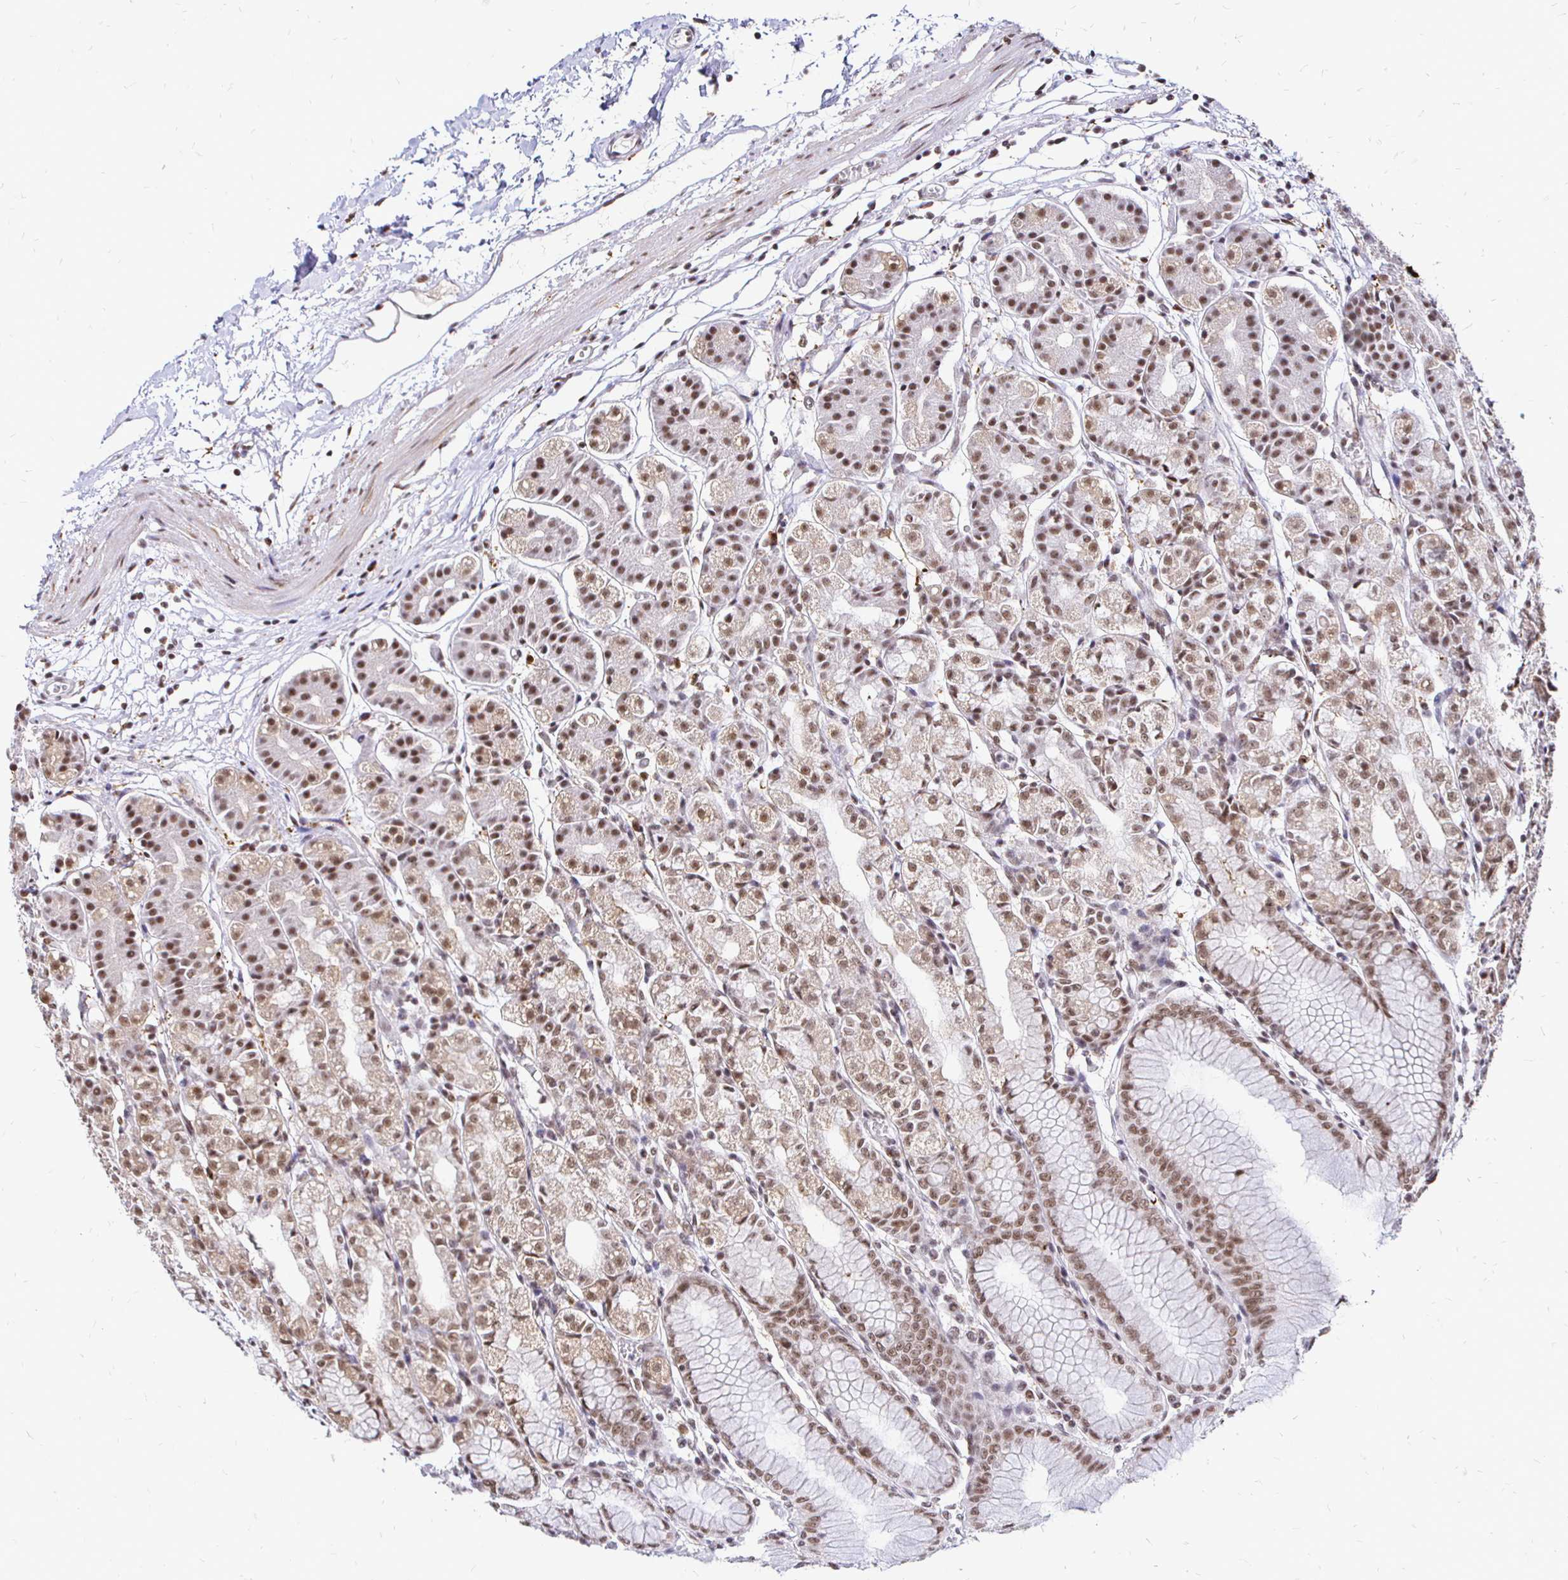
{"staining": {"intensity": "moderate", "quantity": ">75%", "location": "cytoplasmic/membranous,nuclear"}, "tissue": "stomach", "cell_type": "Glandular cells", "image_type": "normal", "snomed": [{"axis": "morphology", "description": "Normal tissue, NOS"}, {"axis": "topography", "description": "Stomach"}], "caption": "Glandular cells show moderate cytoplasmic/membranous,nuclear positivity in approximately >75% of cells in unremarkable stomach.", "gene": "SIN3A", "patient": {"sex": "female", "age": 57}}